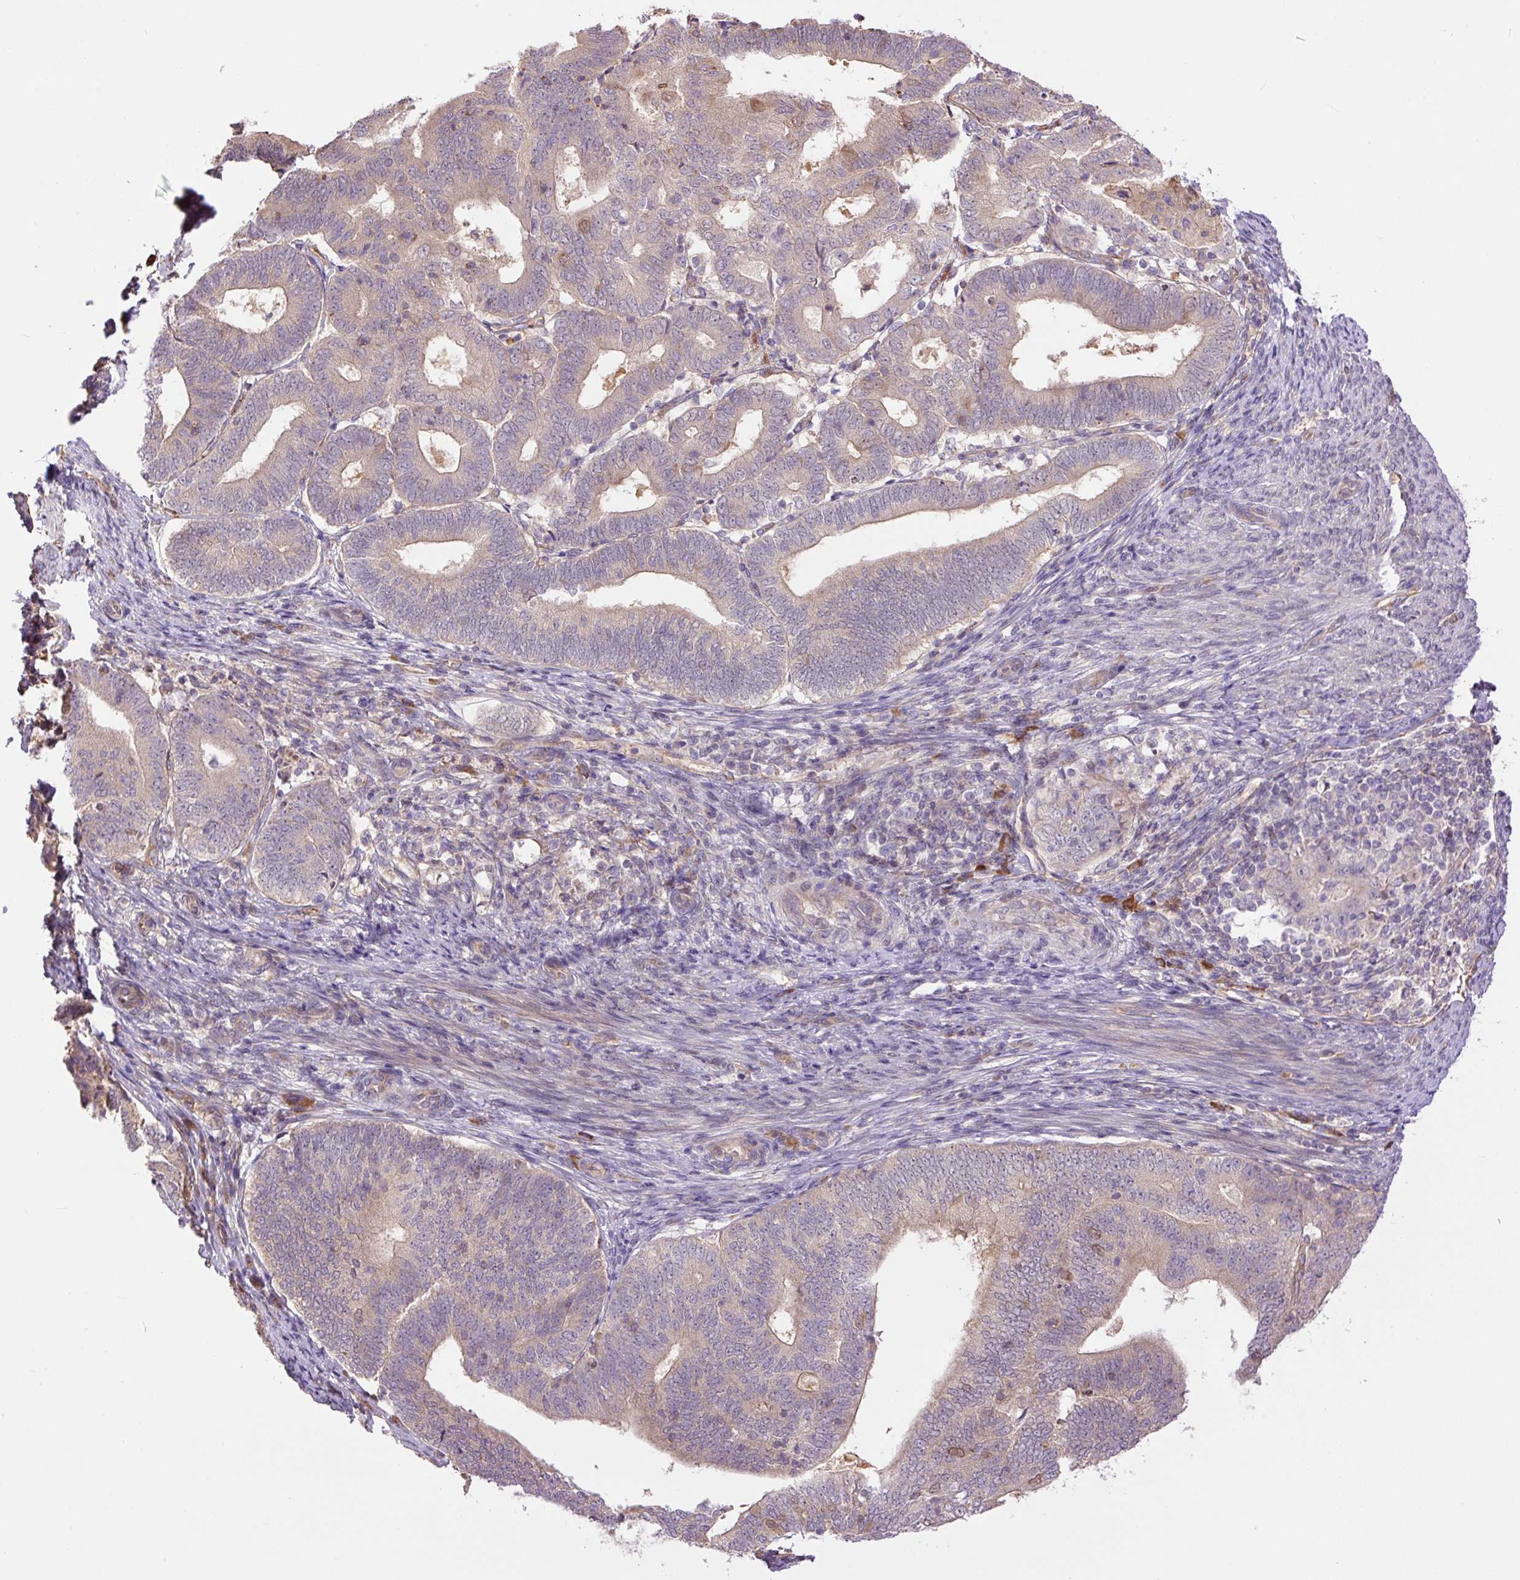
{"staining": {"intensity": "weak", "quantity": "<25%", "location": "cytoplasmic/membranous"}, "tissue": "endometrial cancer", "cell_type": "Tumor cells", "image_type": "cancer", "snomed": [{"axis": "morphology", "description": "Adenocarcinoma, NOS"}, {"axis": "topography", "description": "Endometrium"}], "caption": "This is a histopathology image of immunohistochemistry (IHC) staining of endometrial adenocarcinoma, which shows no staining in tumor cells.", "gene": "PPME1", "patient": {"sex": "female", "age": 70}}